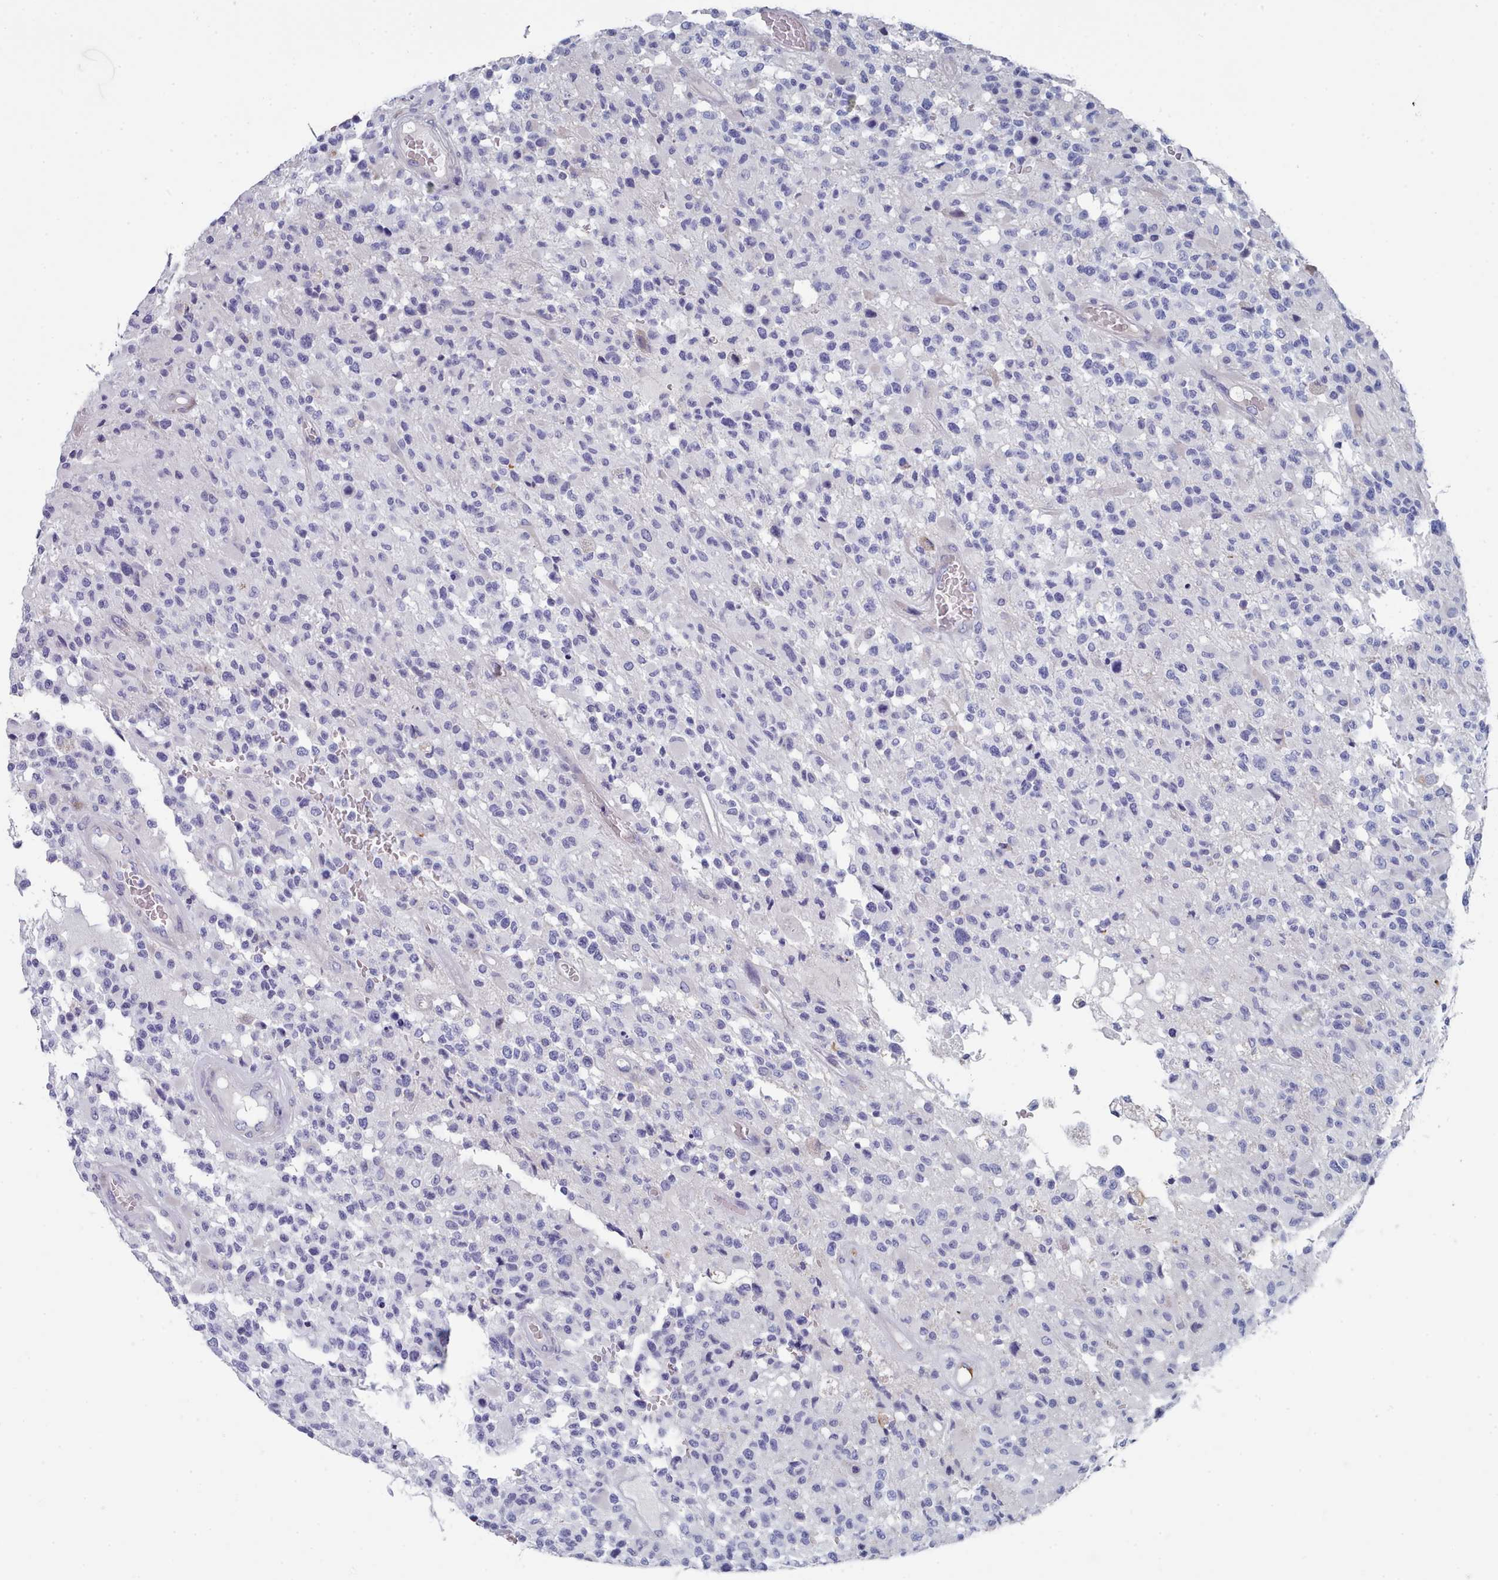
{"staining": {"intensity": "negative", "quantity": "none", "location": "none"}, "tissue": "glioma", "cell_type": "Tumor cells", "image_type": "cancer", "snomed": [{"axis": "morphology", "description": "Glioma, malignant, High grade"}, {"axis": "morphology", "description": "Glioblastoma, NOS"}, {"axis": "topography", "description": "Brain"}], "caption": "Glioma was stained to show a protein in brown. There is no significant expression in tumor cells. (Immunohistochemistry (ihc), brightfield microscopy, high magnification).", "gene": "PDE4C", "patient": {"sex": "male", "age": 60}}